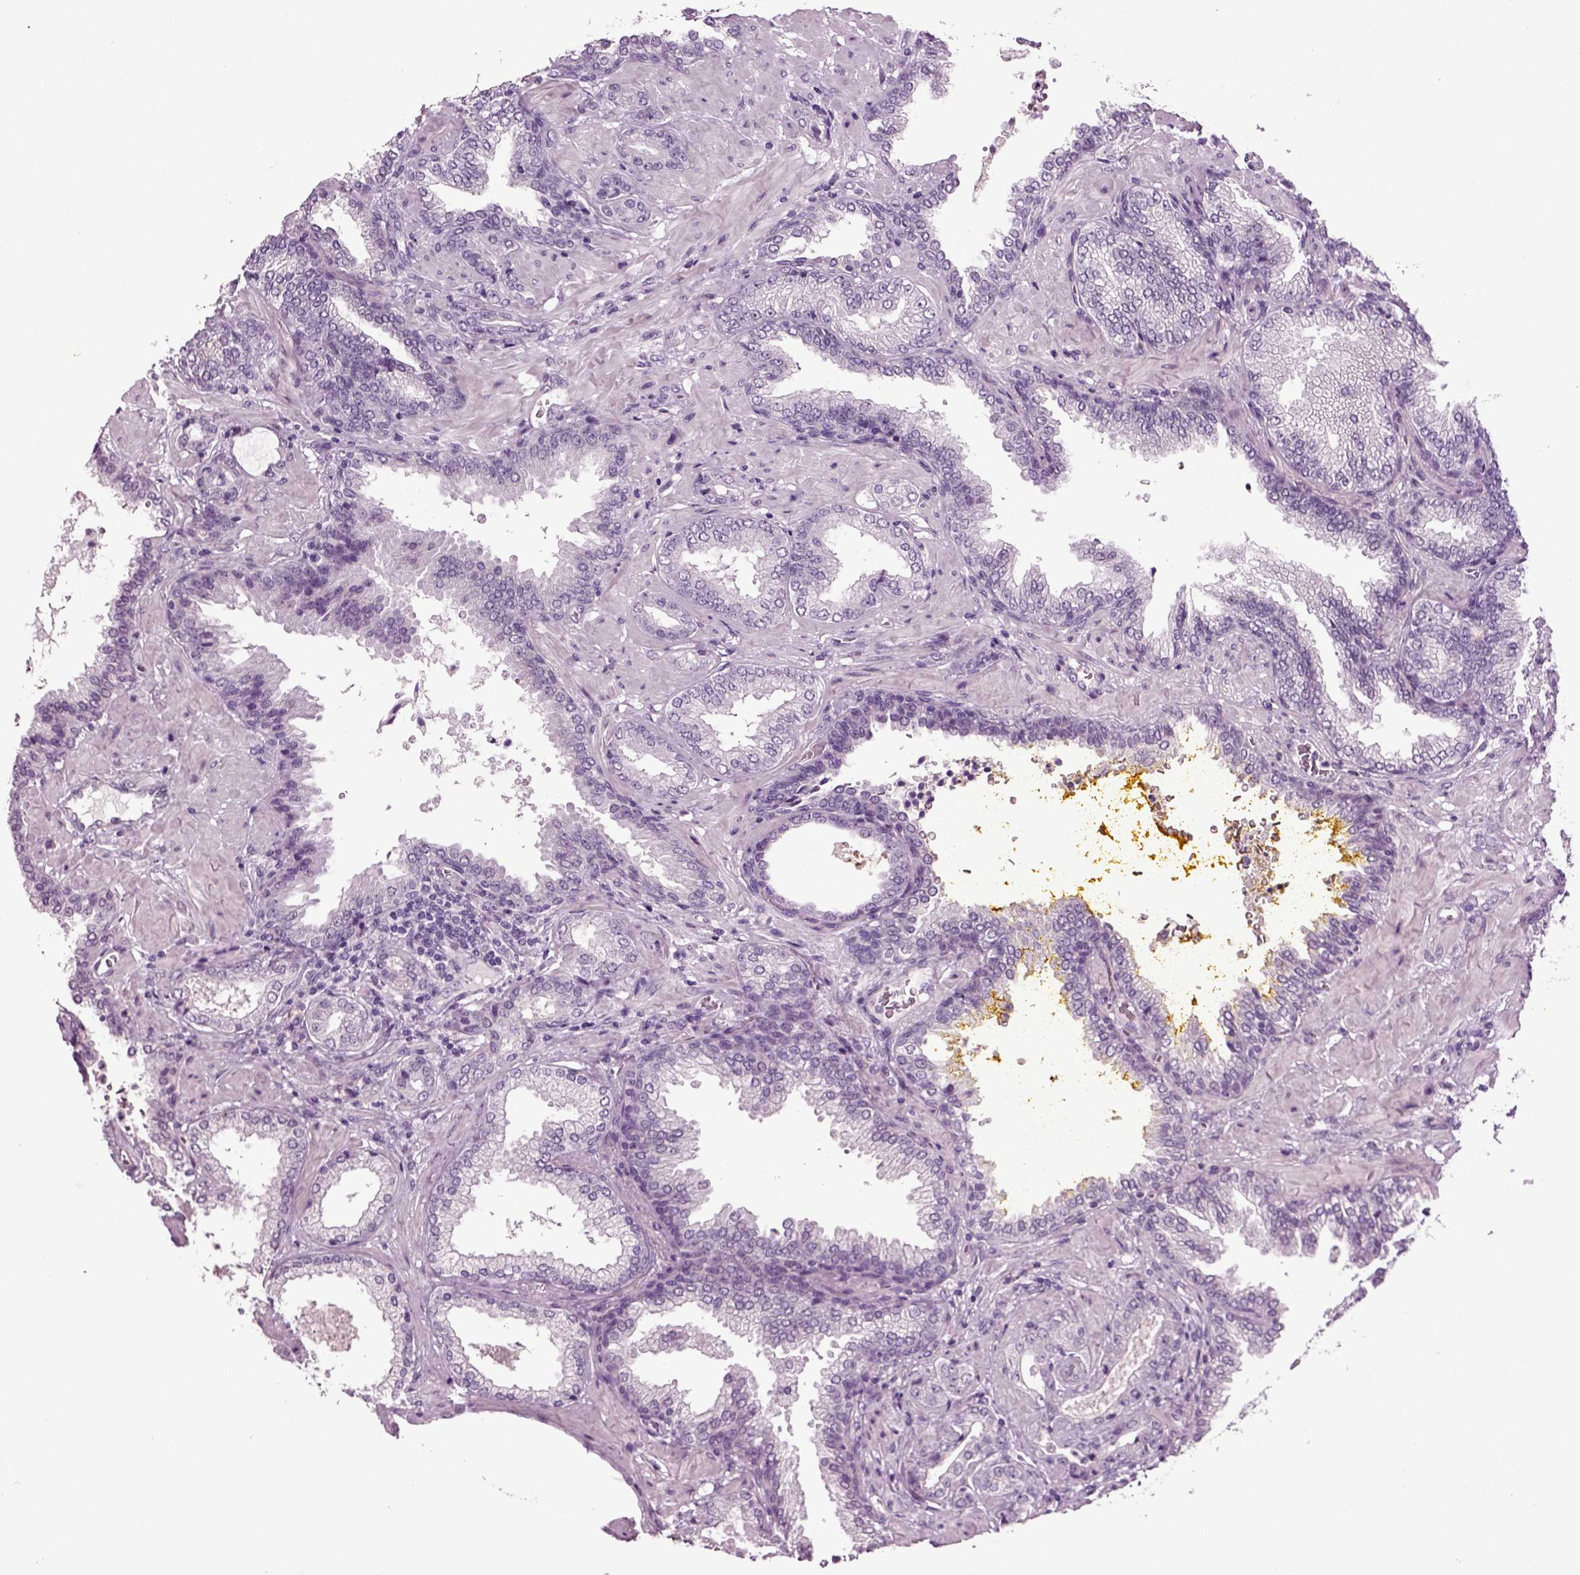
{"staining": {"intensity": "negative", "quantity": "none", "location": "none"}, "tissue": "prostate cancer", "cell_type": "Tumor cells", "image_type": "cancer", "snomed": [{"axis": "morphology", "description": "Adenocarcinoma, Low grade"}, {"axis": "topography", "description": "Prostate"}], "caption": "A high-resolution micrograph shows immunohistochemistry (IHC) staining of low-grade adenocarcinoma (prostate), which reveals no significant staining in tumor cells.", "gene": "SLC17A6", "patient": {"sex": "male", "age": 68}}